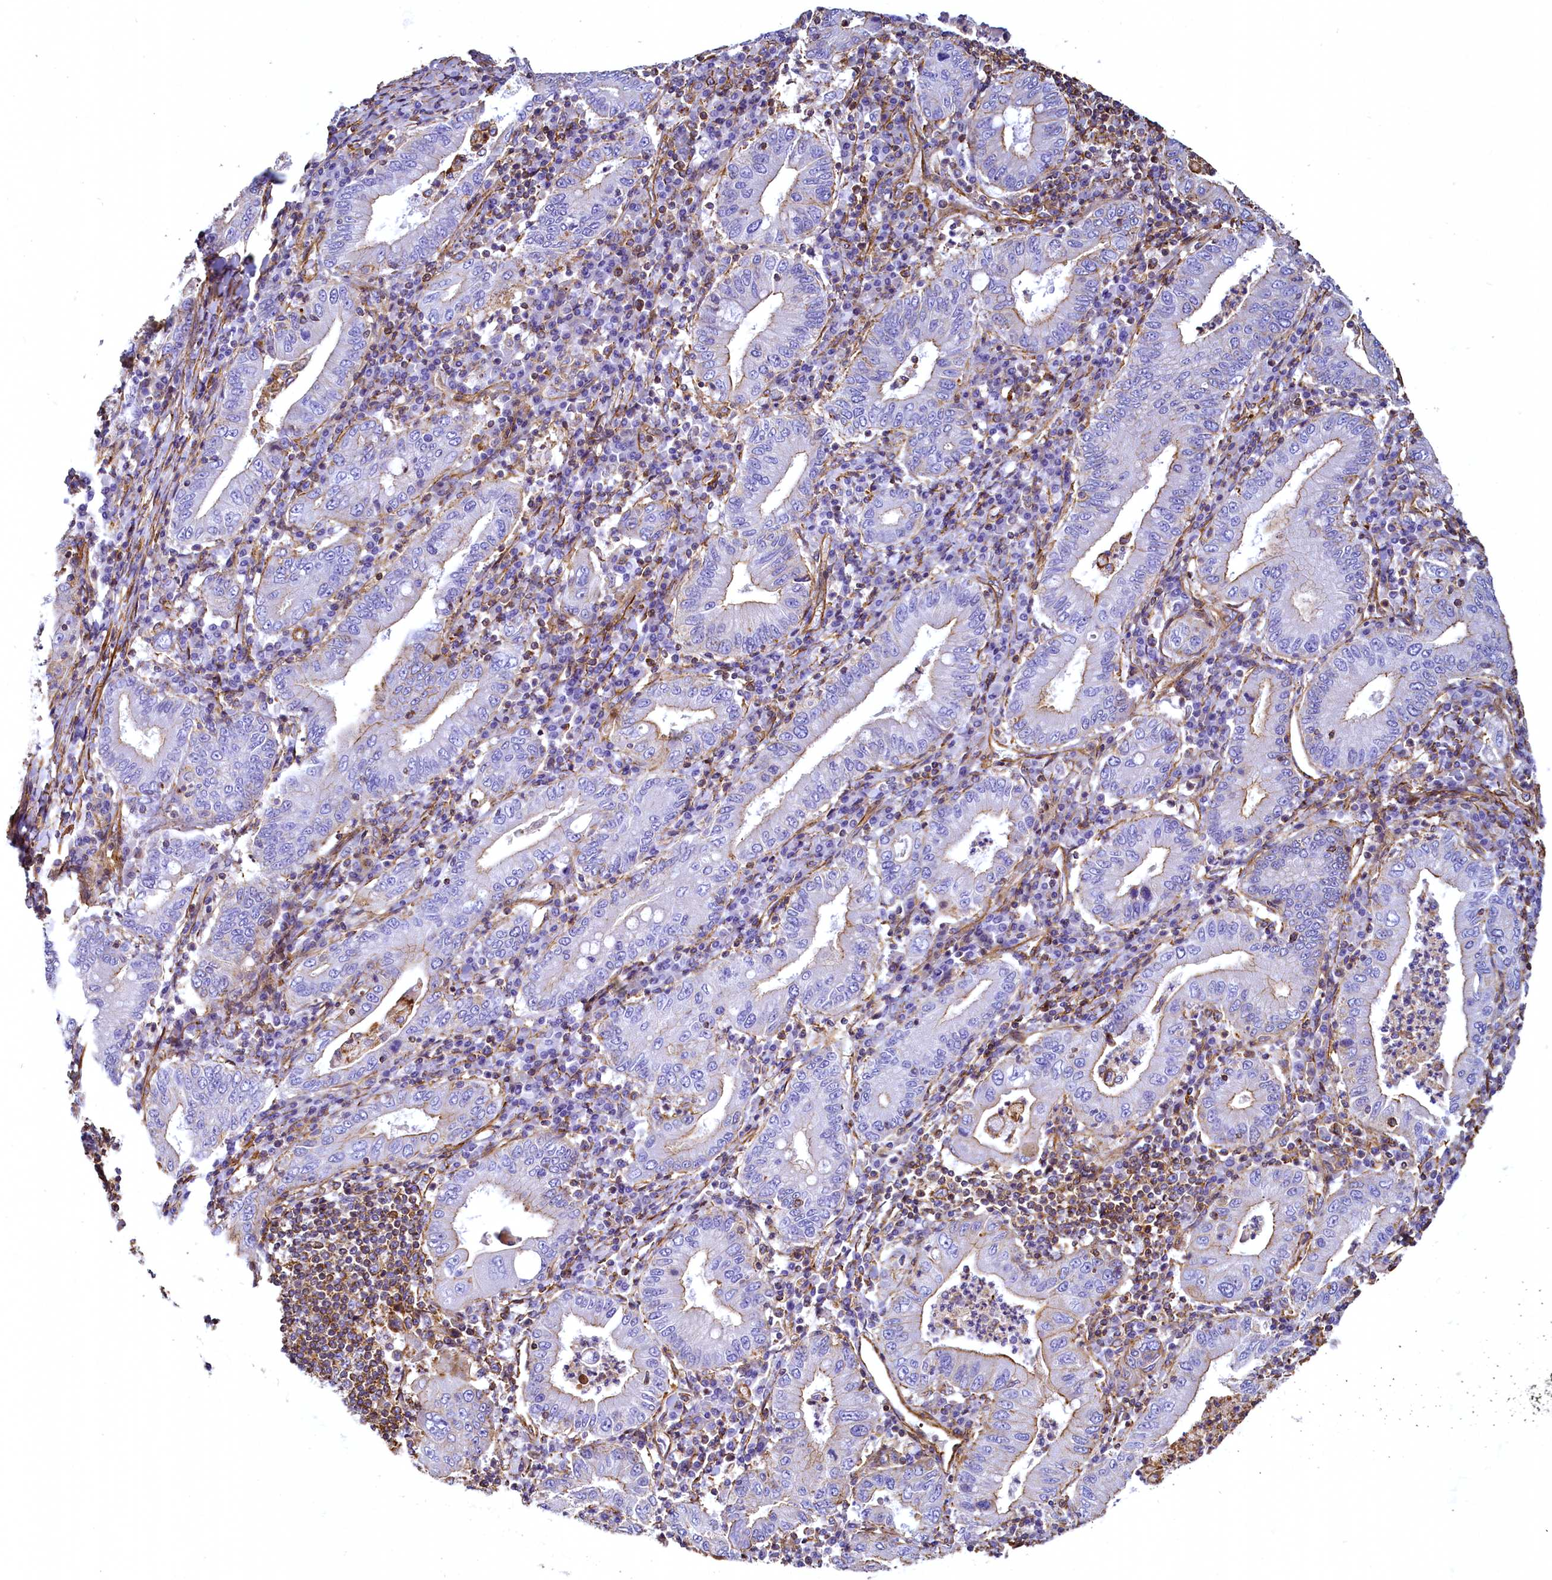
{"staining": {"intensity": "moderate", "quantity": "25%-75%", "location": "cytoplasmic/membranous"}, "tissue": "stomach cancer", "cell_type": "Tumor cells", "image_type": "cancer", "snomed": [{"axis": "morphology", "description": "Normal tissue, NOS"}, {"axis": "morphology", "description": "Adenocarcinoma, NOS"}, {"axis": "topography", "description": "Esophagus"}, {"axis": "topography", "description": "Stomach, upper"}, {"axis": "topography", "description": "Peripheral nerve tissue"}], "caption": "This is an image of IHC staining of adenocarcinoma (stomach), which shows moderate expression in the cytoplasmic/membranous of tumor cells.", "gene": "THBS1", "patient": {"sex": "male", "age": 62}}